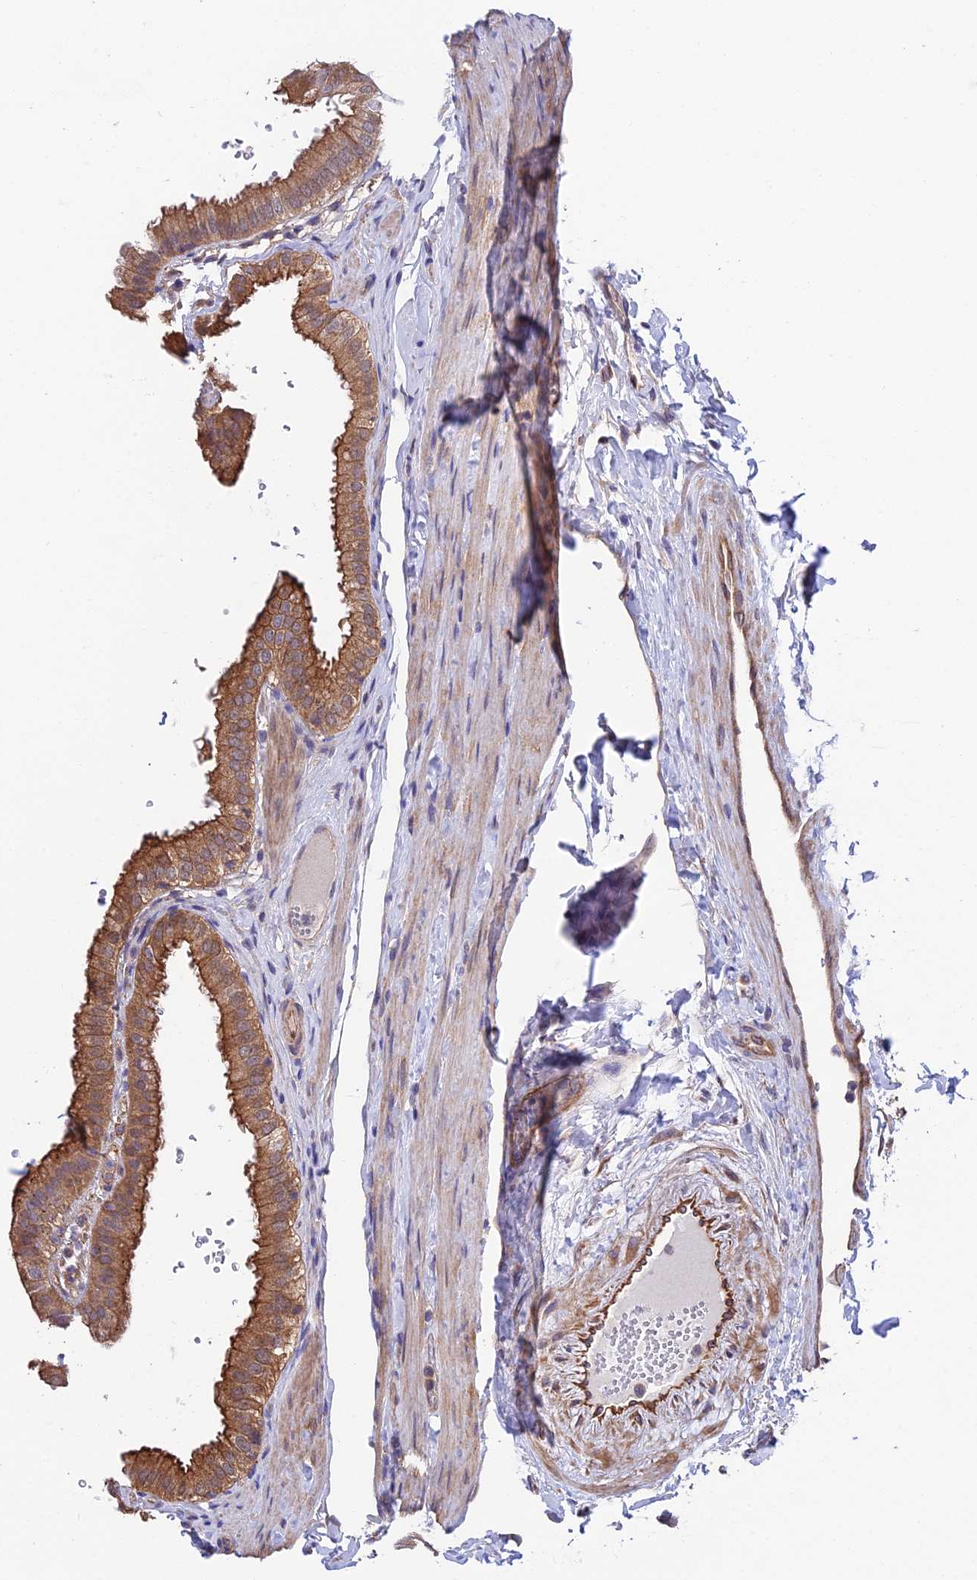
{"staining": {"intensity": "strong", "quantity": ">75%", "location": "cytoplasmic/membranous"}, "tissue": "gallbladder", "cell_type": "Glandular cells", "image_type": "normal", "snomed": [{"axis": "morphology", "description": "Normal tissue, NOS"}, {"axis": "topography", "description": "Gallbladder"}], "caption": "A photomicrograph of gallbladder stained for a protein shows strong cytoplasmic/membranous brown staining in glandular cells. (DAB = brown stain, brightfield microscopy at high magnification).", "gene": "QRFP", "patient": {"sex": "female", "age": 61}}